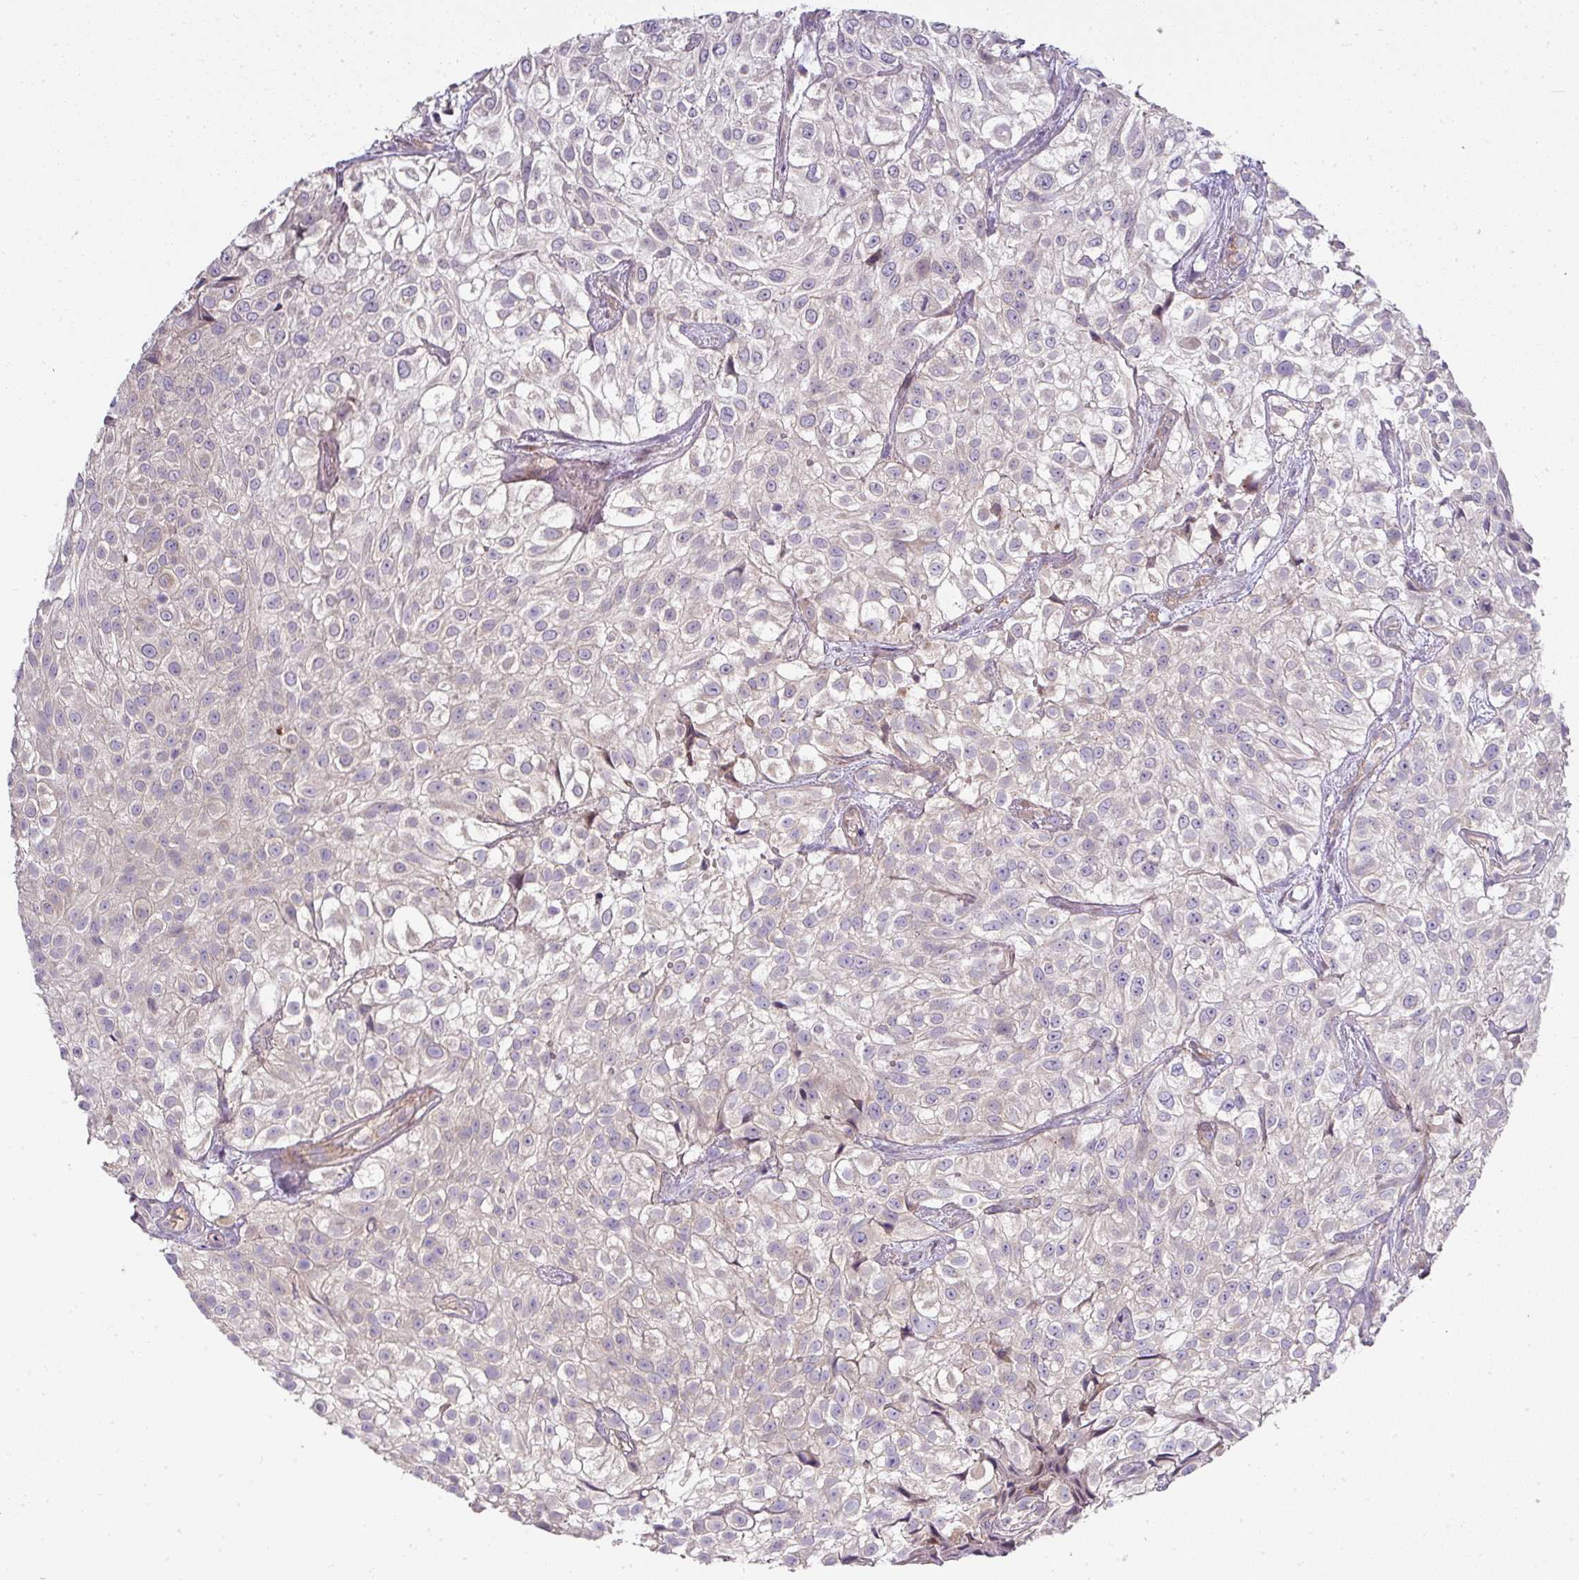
{"staining": {"intensity": "negative", "quantity": "none", "location": "none"}, "tissue": "urothelial cancer", "cell_type": "Tumor cells", "image_type": "cancer", "snomed": [{"axis": "morphology", "description": "Urothelial carcinoma, High grade"}, {"axis": "topography", "description": "Urinary bladder"}], "caption": "Image shows no significant protein staining in tumor cells of urothelial cancer.", "gene": "STK35", "patient": {"sex": "male", "age": 56}}